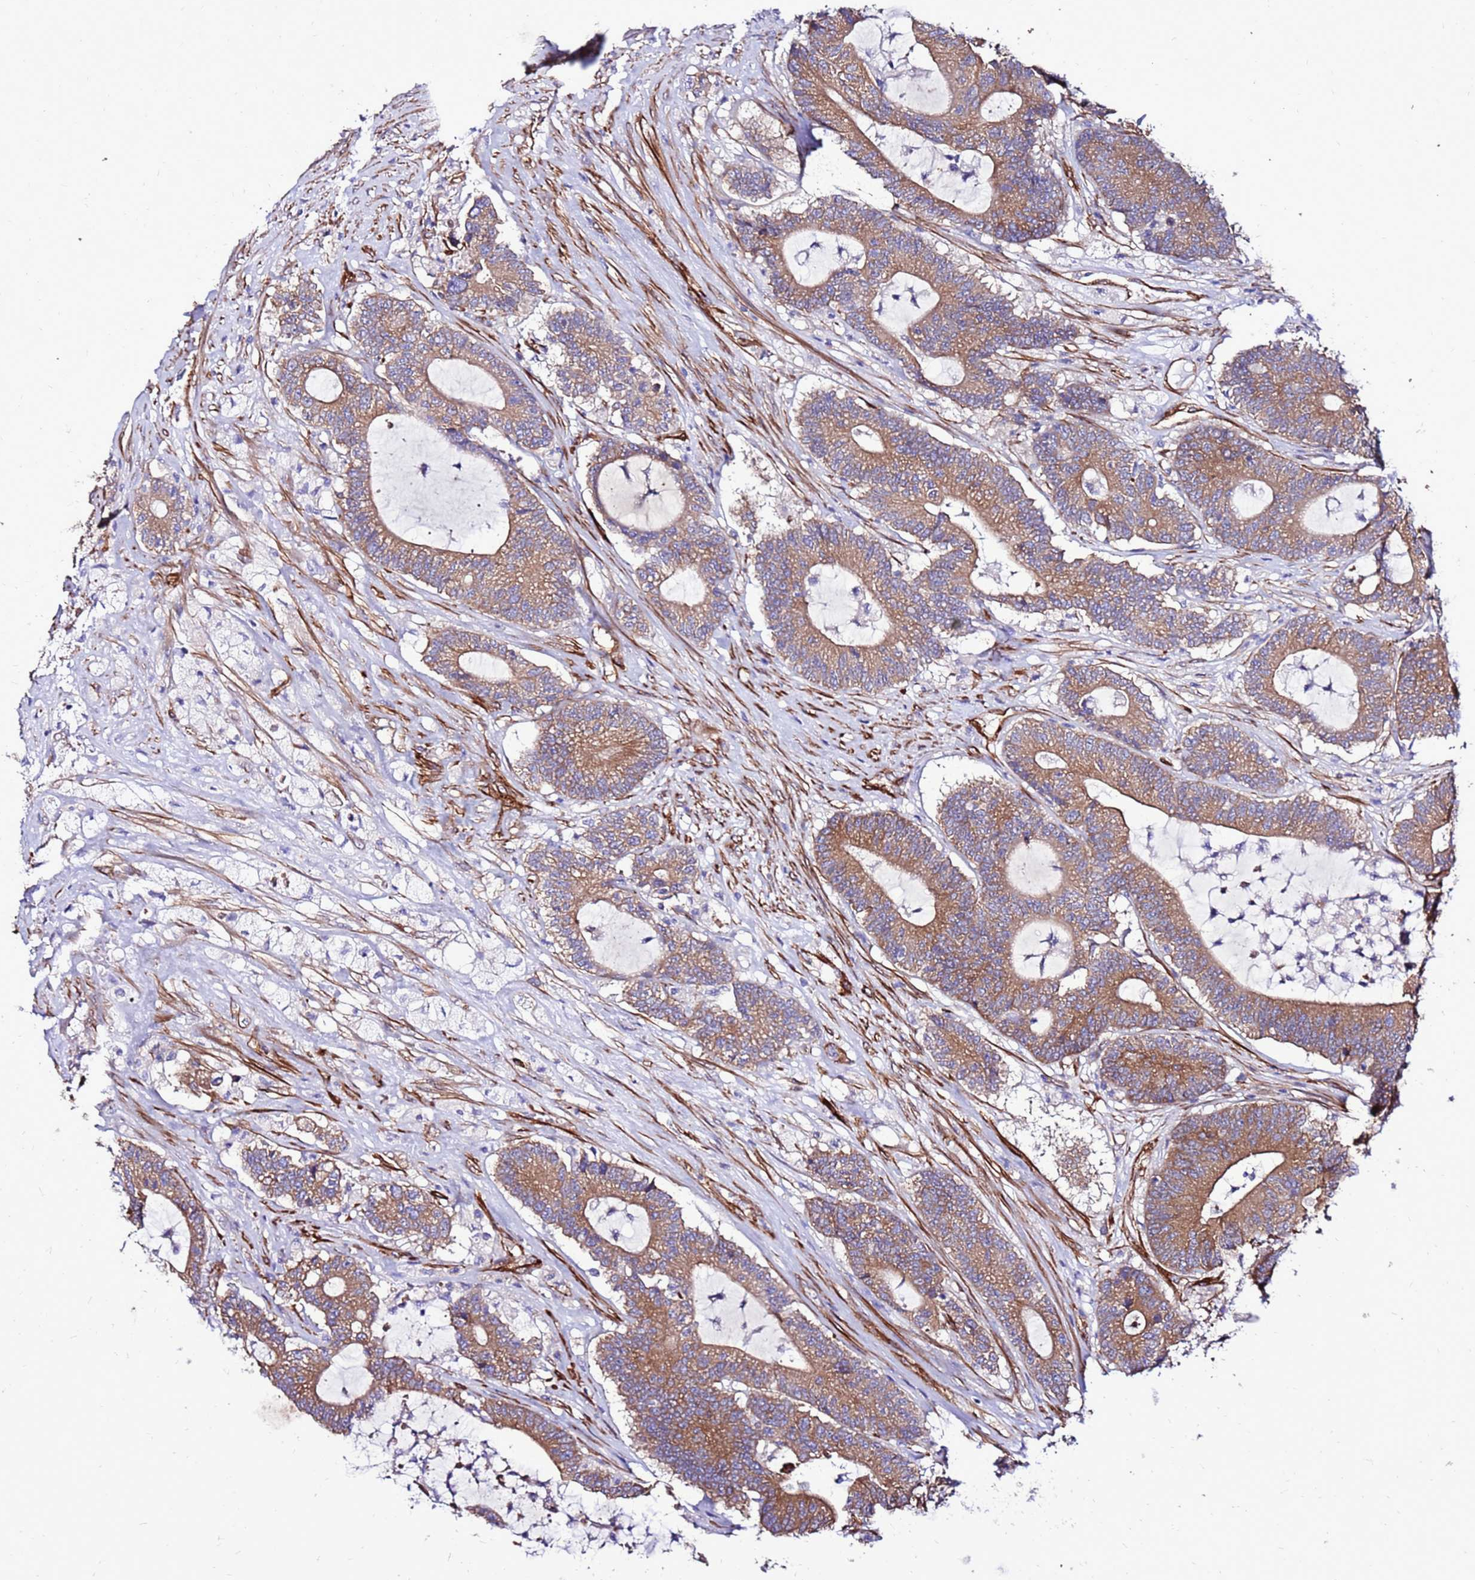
{"staining": {"intensity": "moderate", "quantity": ">75%", "location": "cytoplasmic/membranous"}, "tissue": "colorectal cancer", "cell_type": "Tumor cells", "image_type": "cancer", "snomed": [{"axis": "morphology", "description": "Adenocarcinoma, NOS"}, {"axis": "topography", "description": "Colon"}], "caption": "Tumor cells demonstrate medium levels of moderate cytoplasmic/membranous positivity in approximately >75% of cells in human adenocarcinoma (colorectal).", "gene": "EI24", "patient": {"sex": "female", "age": 84}}